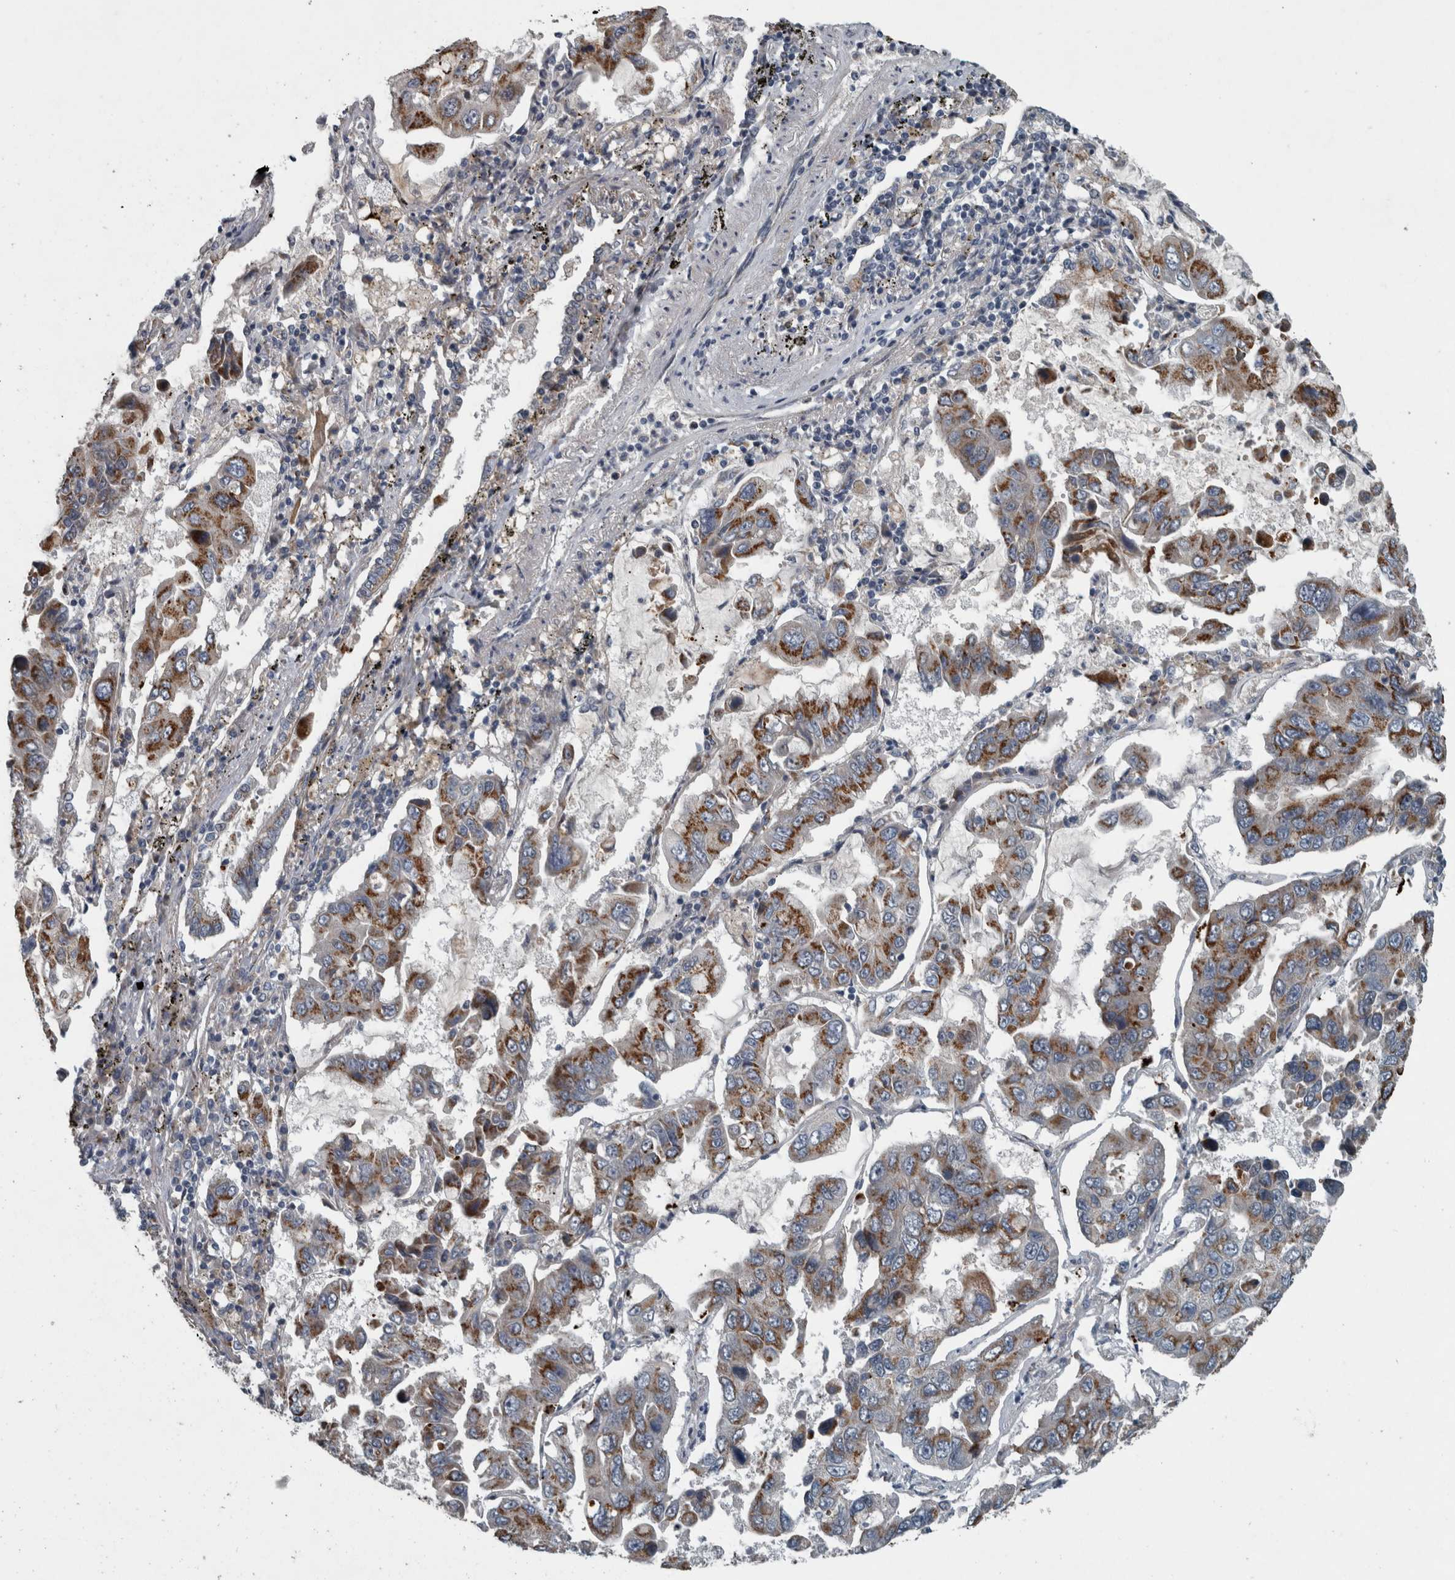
{"staining": {"intensity": "strong", "quantity": ">75%", "location": "cytoplasmic/membranous"}, "tissue": "lung cancer", "cell_type": "Tumor cells", "image_type": "cancer", "snomed": [{"axis": "morphology", "description": "Adenocarcinoma, NOS"}, {"axis": "topography", "description": "Lung"}], "caption": "Immunohistochemical staining of adenocarcinoma (lung) shows strong cytoplasmic/membranous protein positivity in approximately >75% of tumor cells. (Brightfield microscopy of DAB IHC at high magnification).", "gene": "ZNF345", "patient": {"sex": "male", "age": 64}}